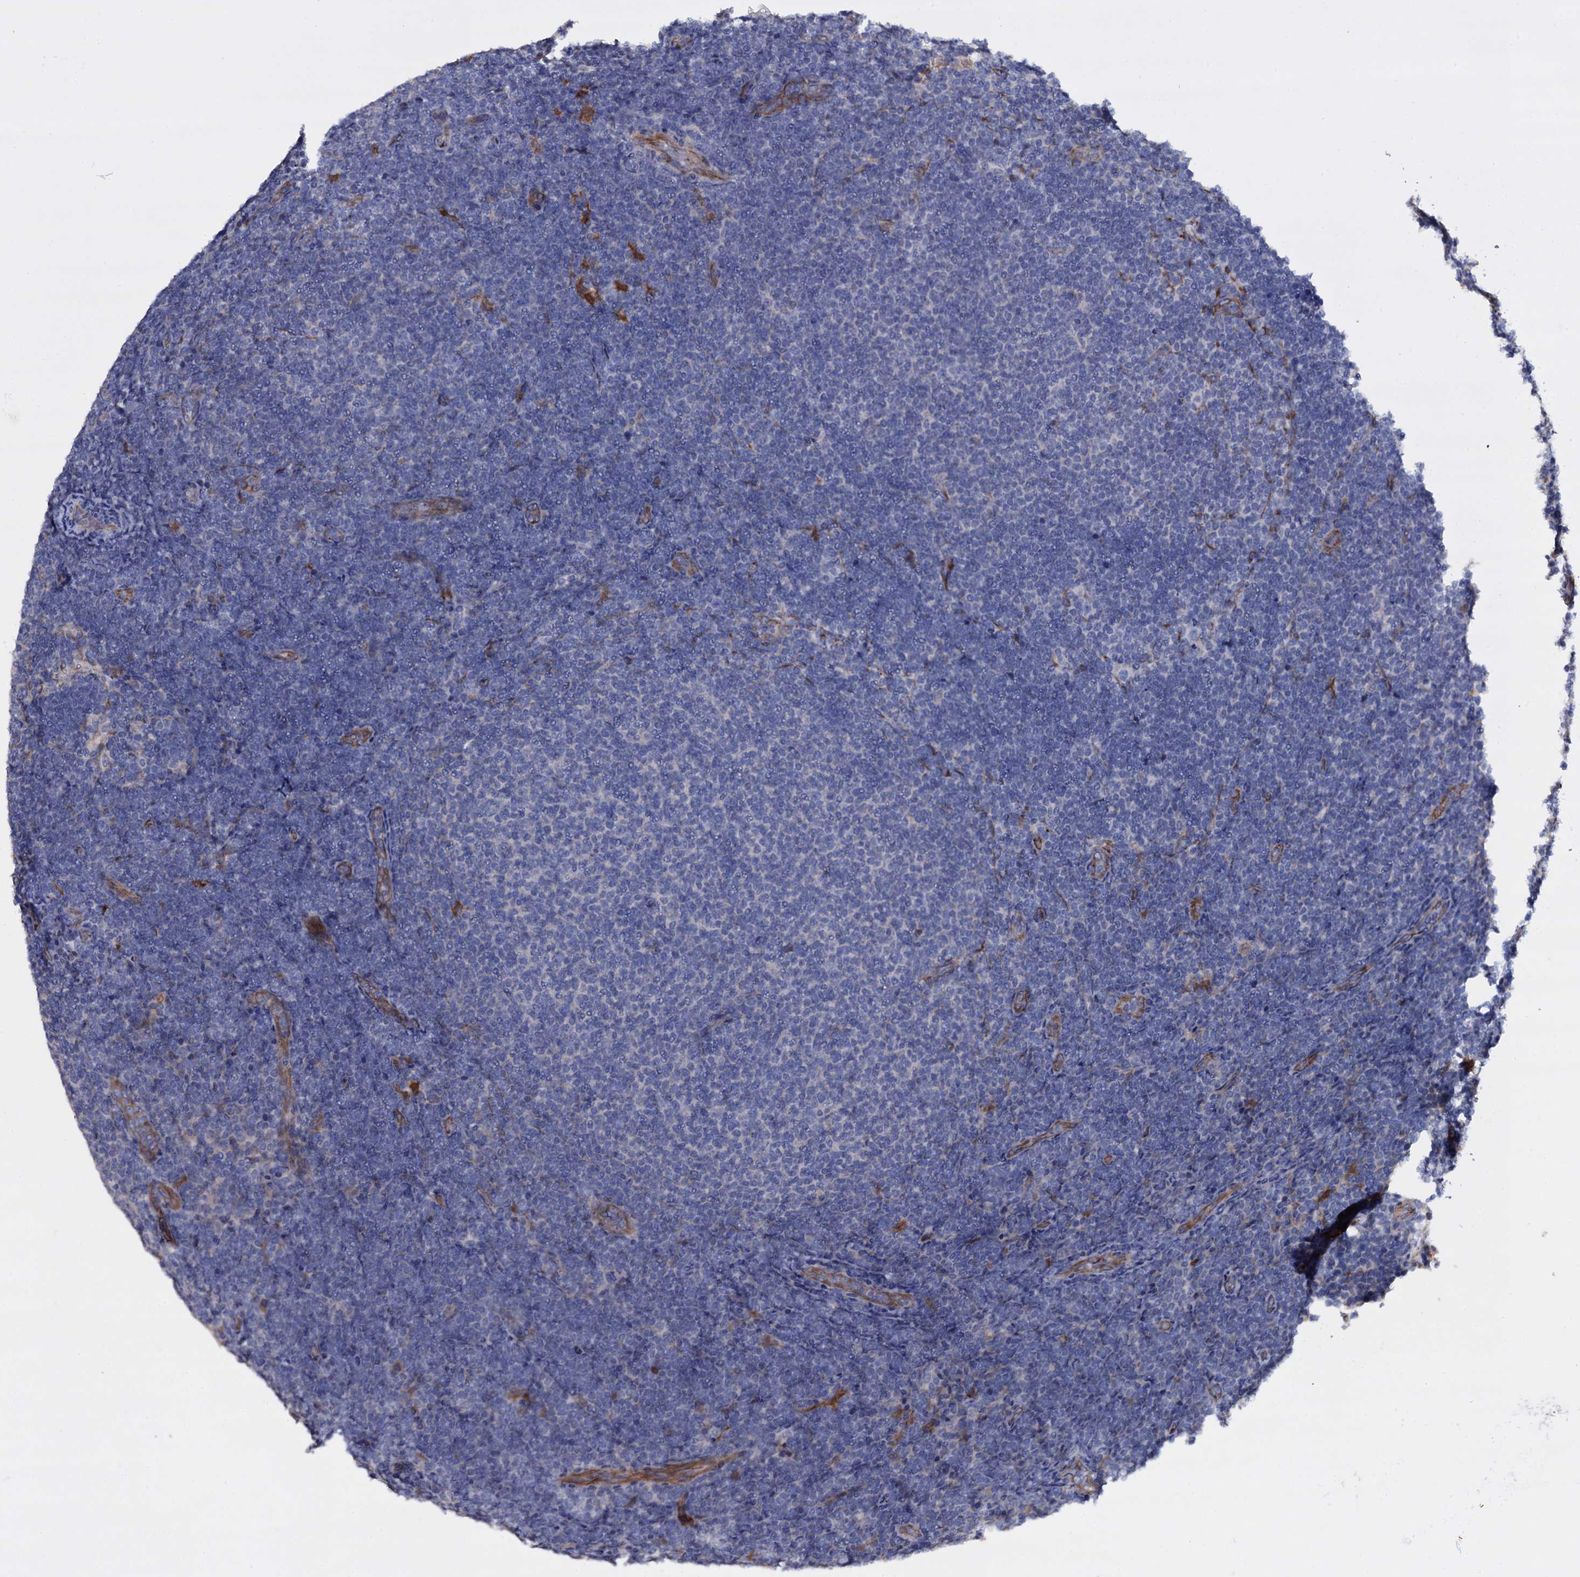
{"staining": {"intensity": "negative", "quantity": "none", "location": "none"}, "tissue": "lymphoma", "cell_type": "Tumor cells", "image_type": "cancer", "snomed": [{"axis": "morphology", "description": "Malignant lymphoma, non-Hodgkin's type, Low grade"}, {"axis": "topography", "description": "Lymph node"}], "caption": "Lymphoma was stained to show a protein in brown. There is no significant staining in tumor cells. (Brightfield microscopy of DAB IHC at high magnification).", "gene": "BCL2L14", "patient": {"sex": "male", "age": 66}}